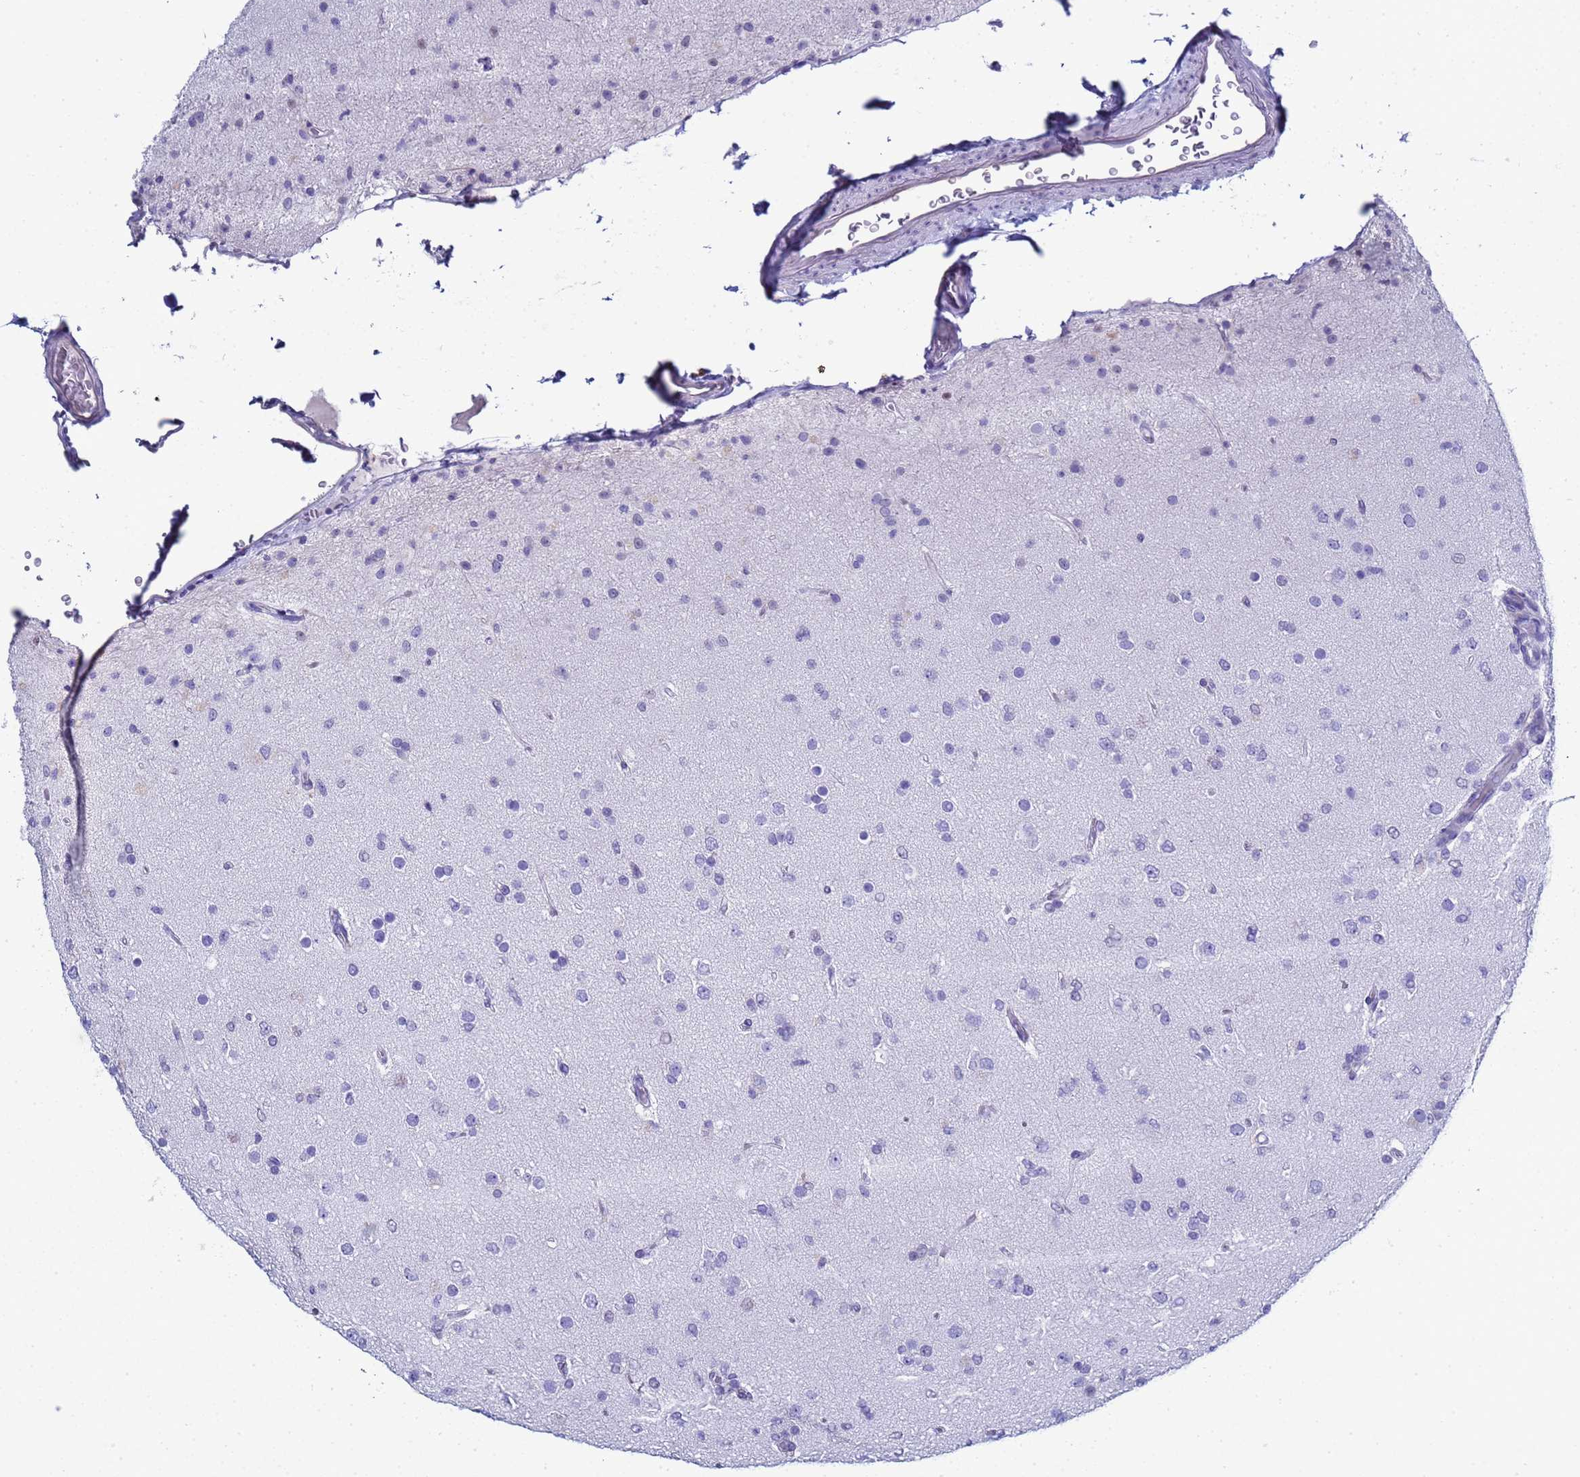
{"staining": {"intensity": "negative", "quantity": "none", "location": "none"}, "tissue": "glioma", "cell_type": "Tumor cells", "image_type": "cancer", "snomed": [{"axis": "morphology", "description": "Glioma, malignant, Low grade"}, {"axis": "topography", "description": "Brain"}], "caption": "Tumor cells are negative for brown protein staining in malignant low-grade glioma.", "gene": "CTRC", "patient": {"sex": "male", "age": 65}}